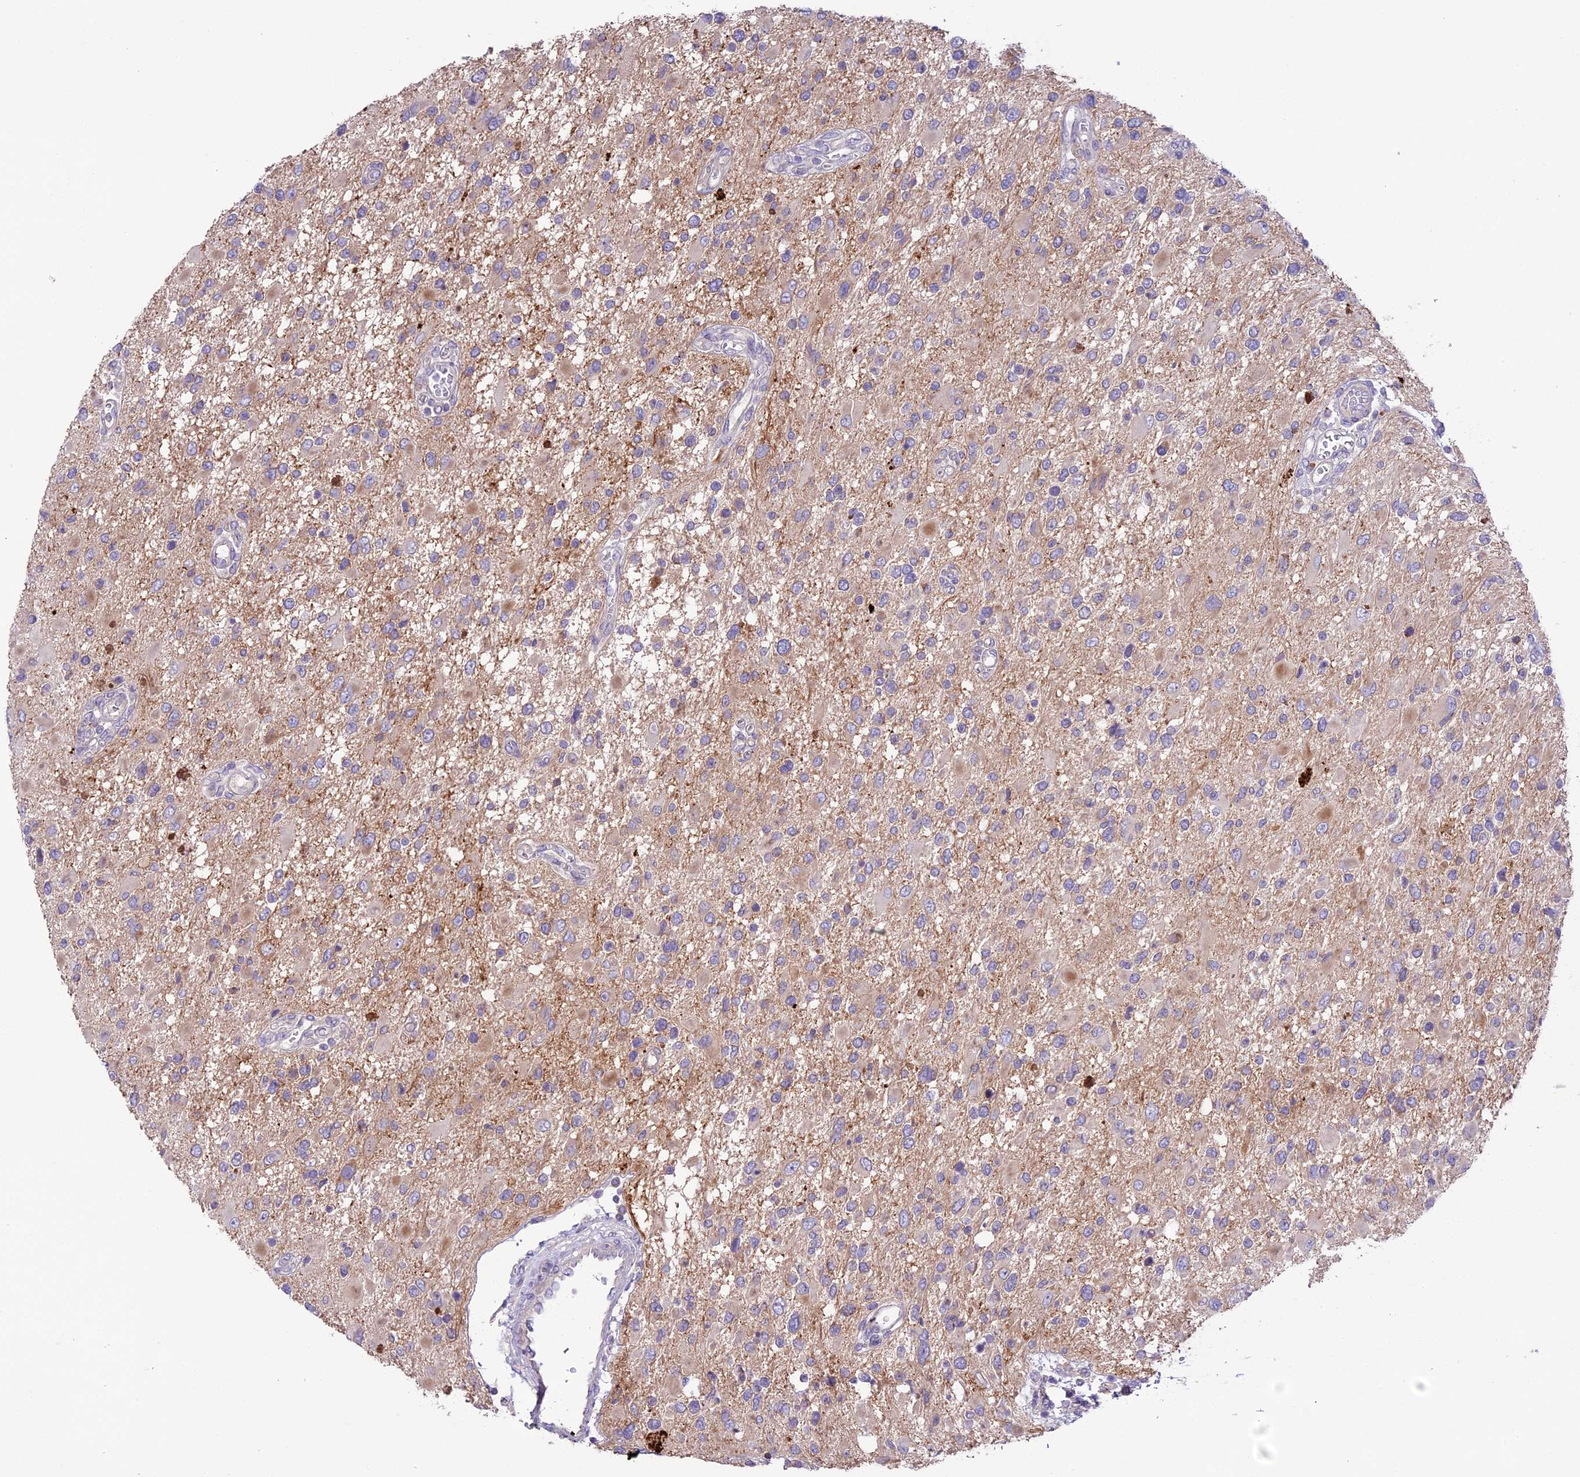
{"staining": {"intensity": "negative", "quantity": "none", "location": "none"}, "tissue": "glioma", "cell_type": "Tumor cells", "image_type": "cancer", "snomed": [{"axis": "morphology", "description": "Glioma, malignant, High grade"}, {"axis": "topography", "description": "Brain"}], "caption": "This photomicrograph is of glioma stained with immunohistochemistry (IHC) to label a protein in brown with the nuclei are counter-stained blue. There is no positivity in tumor cells.", "gene": "CD99L2", "patient": {"sex": "male", "age": 53}}